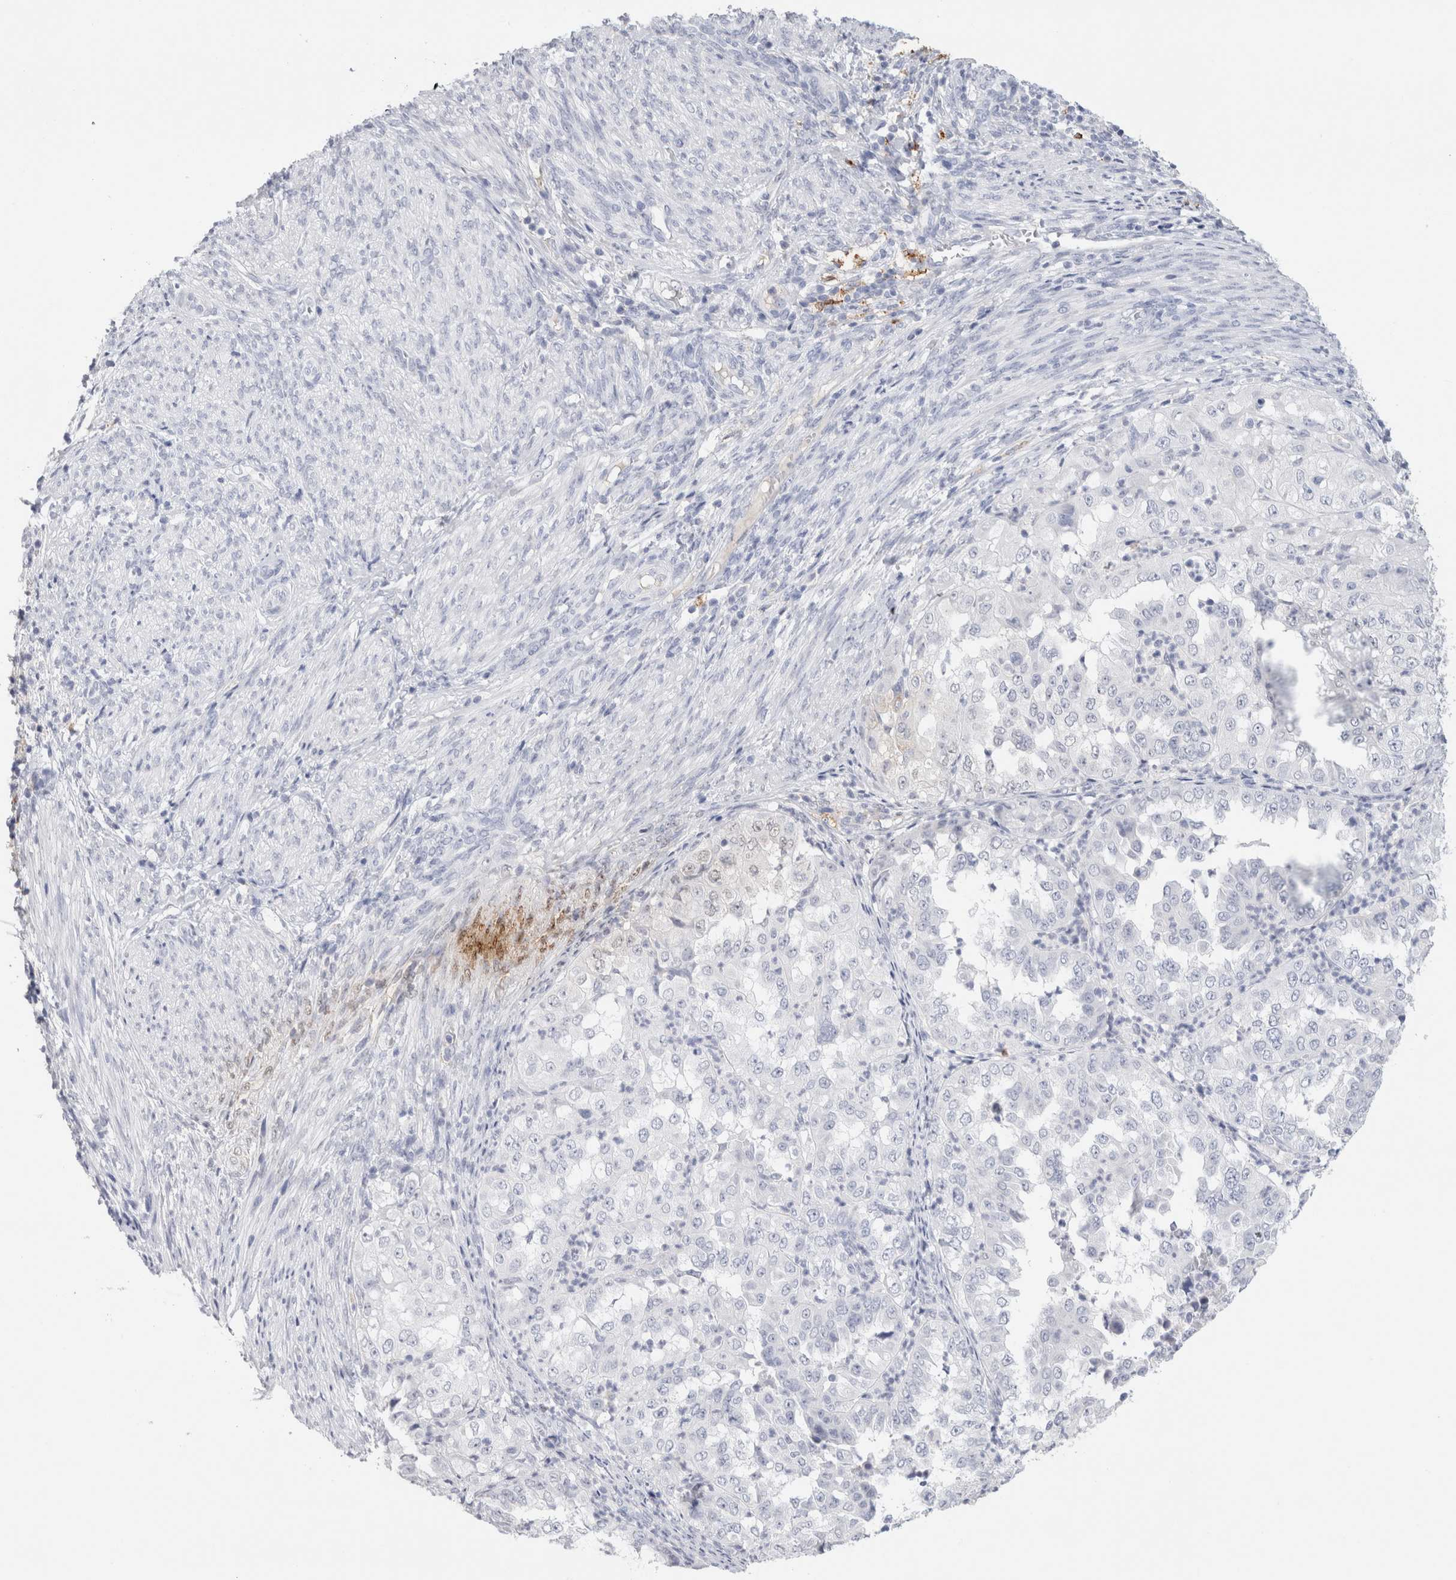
{"staining": {"intensity": "negative", "quantity": "none", "location": "none"}, "tissue": "endometrial cancer", "cell_type": "Tumor cells", "image_type": "cancer", "snomed": [{"axis": "morphology", "description": "Adenocarcinoma, NOS"}, {"axis": "topography", "description": "Endometrium"}], "caption": "The image reveals no significant positivity in tumor cells of endometrial adenocarcinoma.", "gene": "LAMP3", "patient": {"sex": "female", "age": 85}}